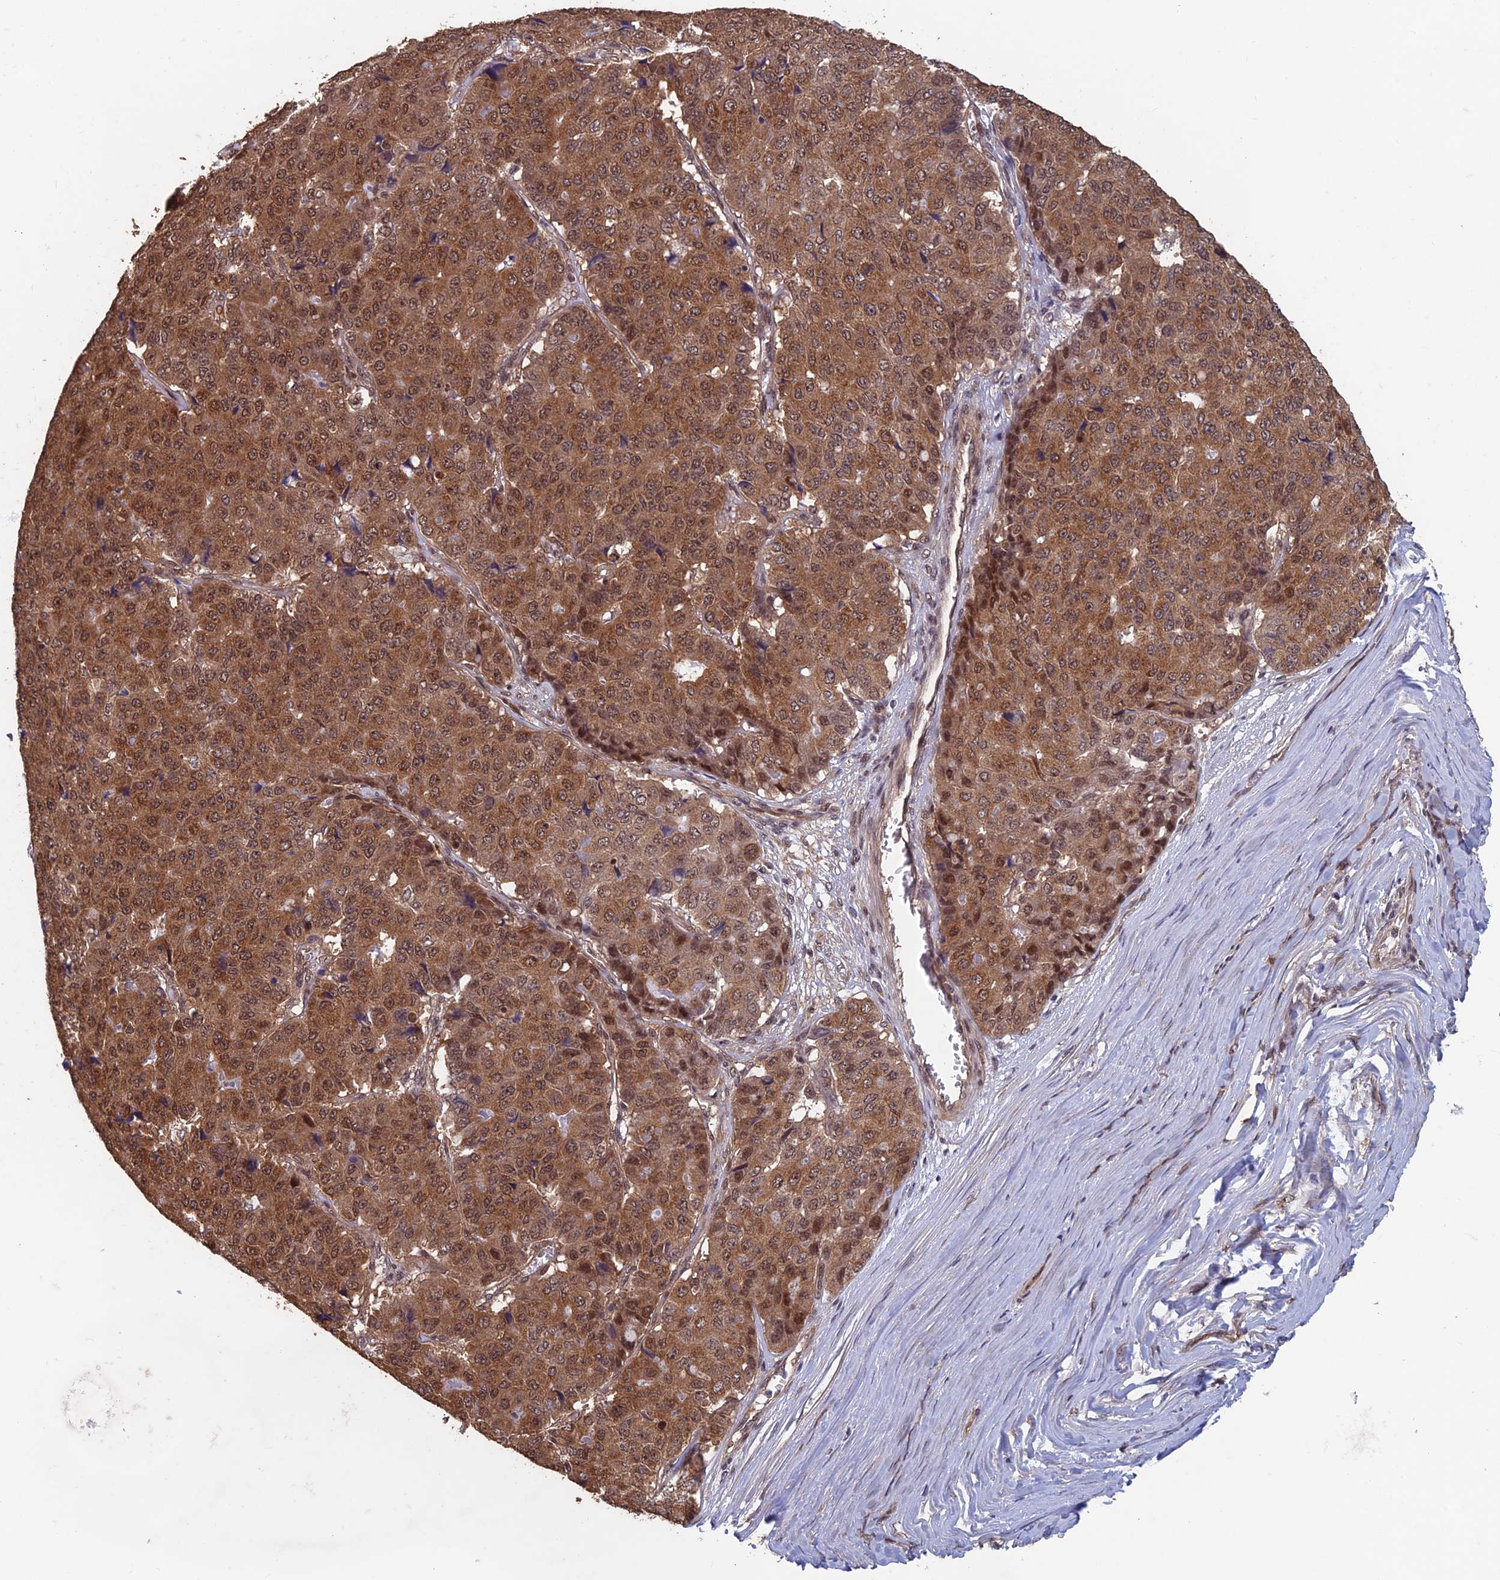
{"staining": {"intensity": "moderate", "quantity": ">75%", "location": "cytoplasmic/membranous,nuclear"}, "tissue": "pancreatic cancer", "cell_type": "Tumor cells", "image_type": "cancer", "snomed": [{"axis": "morphology", "description": "Adenocarcinoma, NOS"}, {"axis": "topography", "description": "Pancreas"}], "caption": "Pancreatic cancer stained for a protein (brown) demonstrates moderate cytoplasmic/membranous and nuclear positive staining in about >75% of tumor cells.", "gene": "FAM53C", "patient": {"sex": "male", "age": 50}}